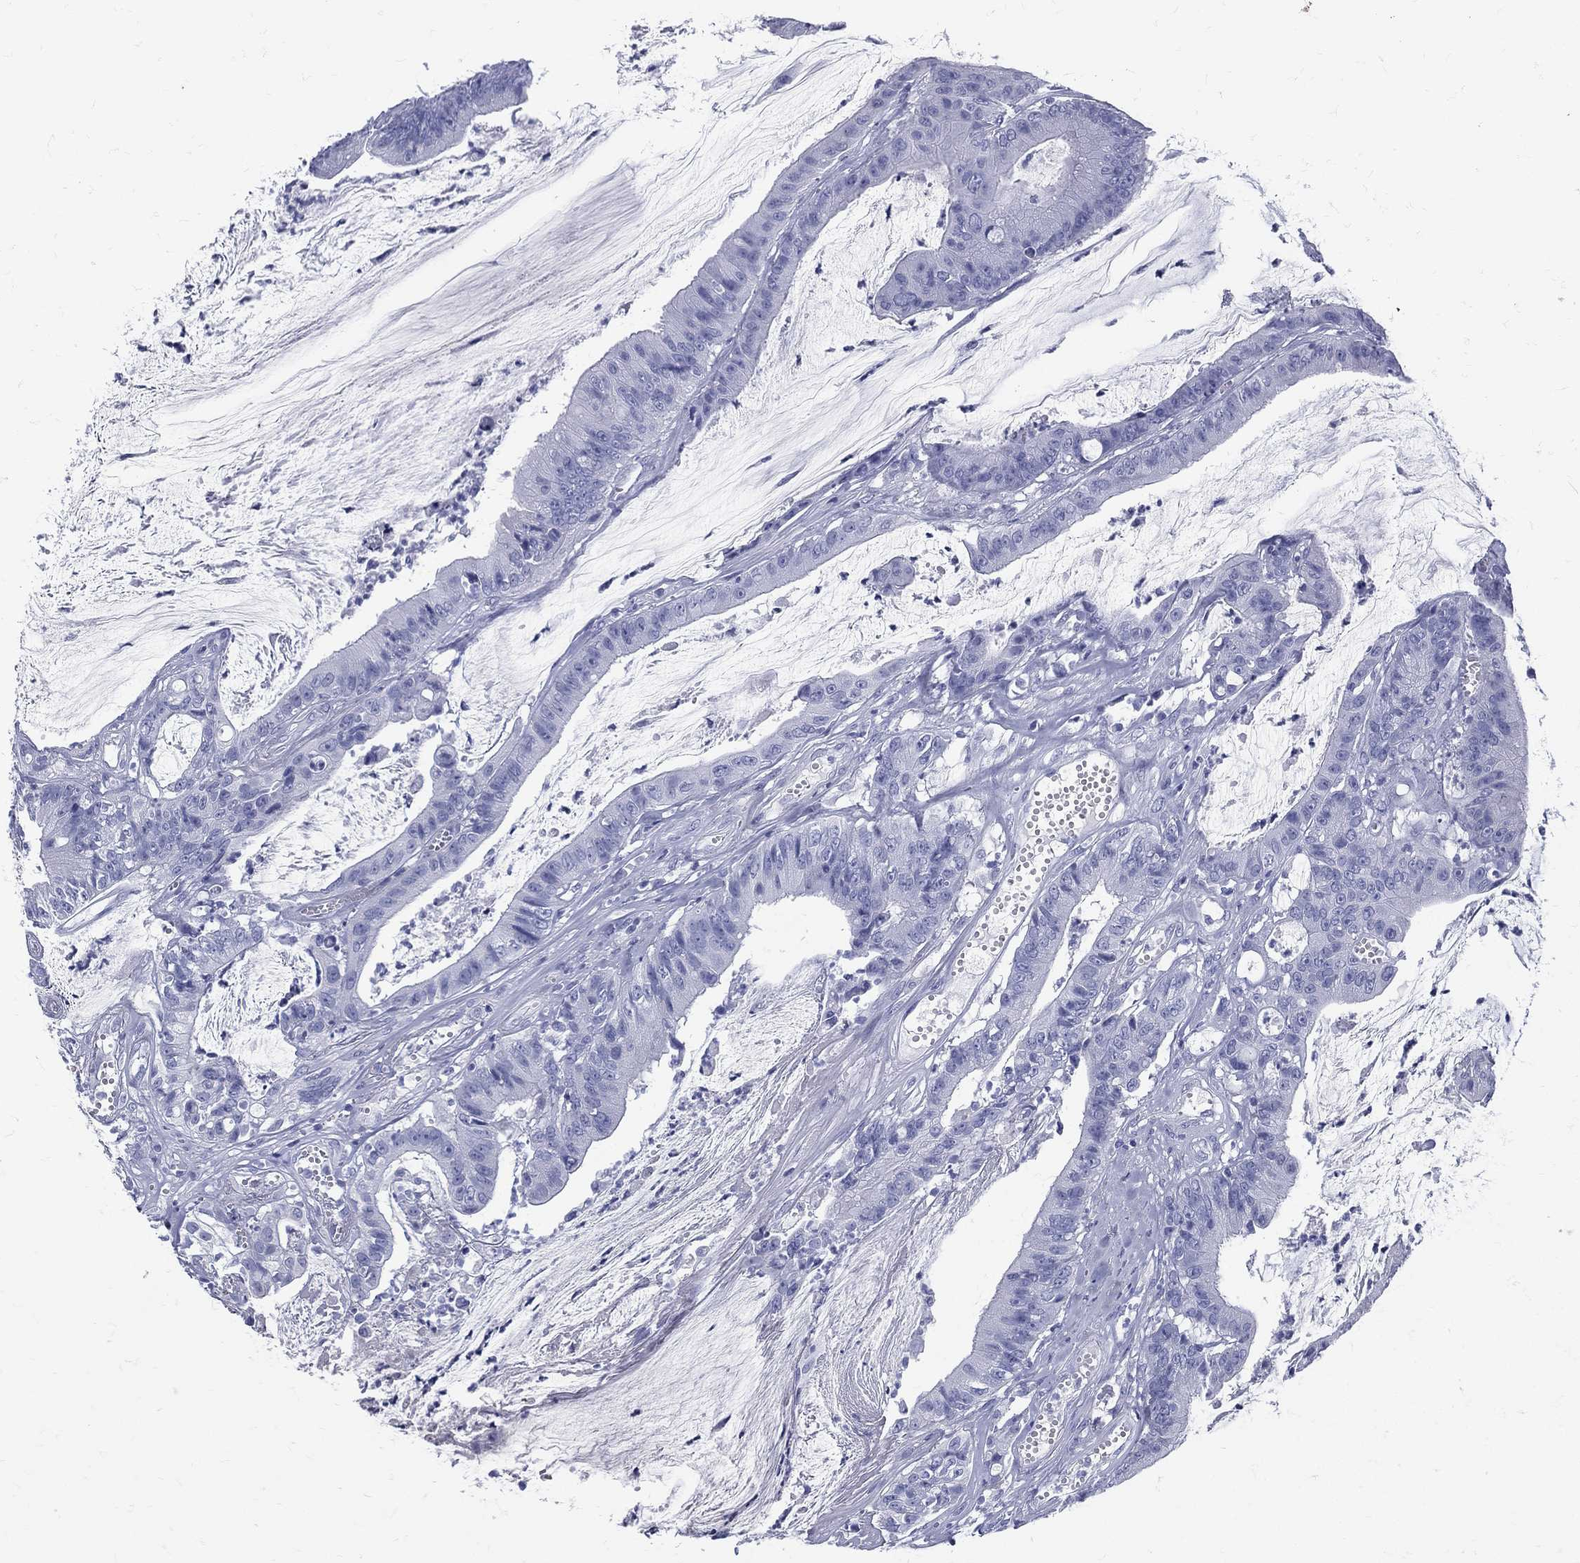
{"staining": {"intensity": "negative", "quantity": "none", "location": "none"}, "tissue": "colorectal cancer", "cell_type": "Tumor cells", "image_type": "cancer", "snomed": [{"axis": "morphology", "description": "Adenocarcinoma, NOS"}, {"axis": "topography", "description": "Colon"}], "caption": "Tumor cells are negative for brown protein staining in colorectal cancer.", "gene": "ETNPPL", "patient": {"sex": "female", "age": 69}}